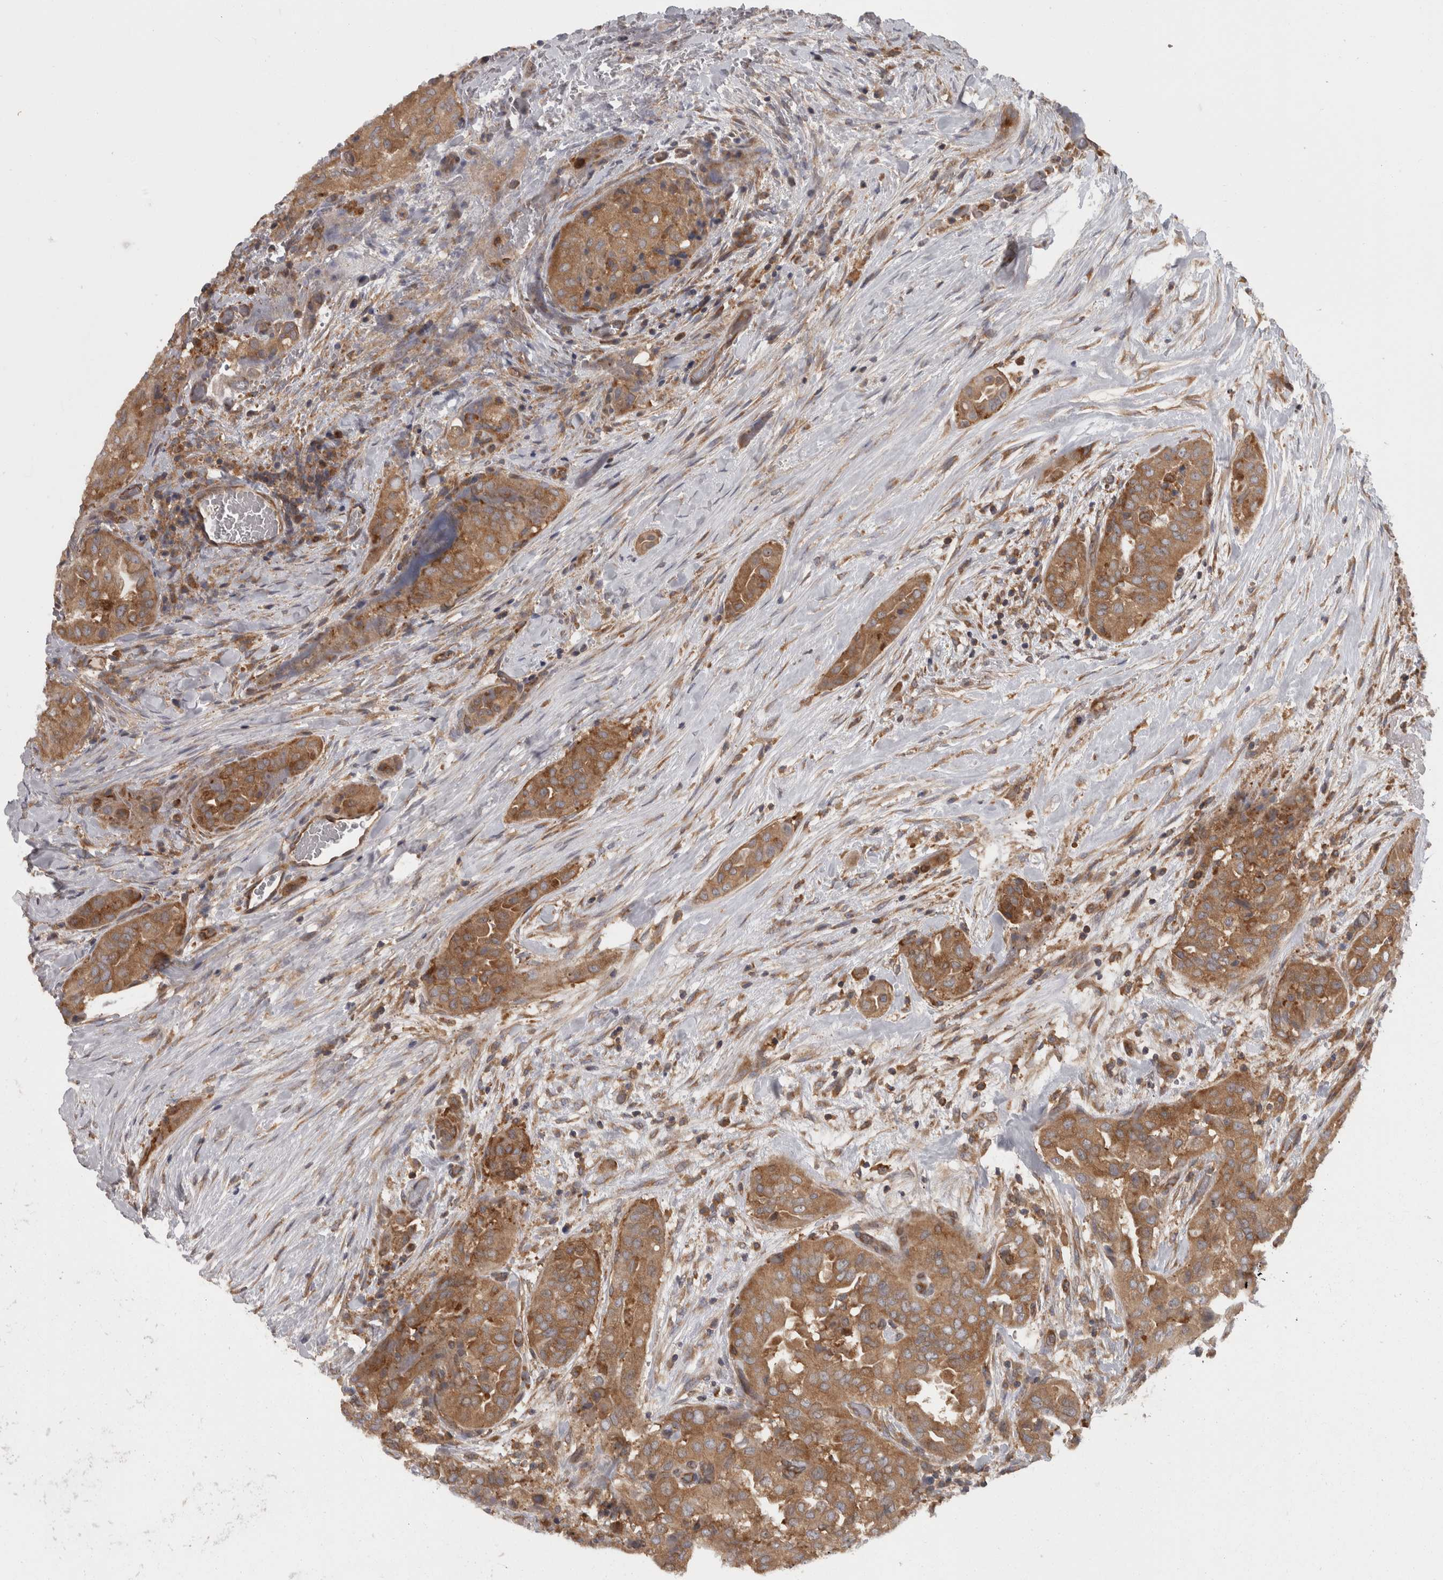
{"staining": {"intensity": "moderate", "quantity": ">75%", "location": "cytoplasmic/membranous"}, "tissue": "thyroid cancer", "cell_type": "Tumor cells", "image_type": "cancer", "snomed": [{"axis": "morphology", "description": "Papillary adenocarcinoma, NOS"}, {"axis": "topography", "description": "Thyroid gland"}], "caption": "A micrograph of human thyroid papillary adenocarcinoma stained for a protein demonstrates moderate cytoplasmic/membranous brown staining in tumor cells. (DAB (3,3'-diaminobenzidine) IHC with brightfield microscopy, high magnification).", "gene": "SMCR8", "patient": {"sex": "female", "age": 59}}